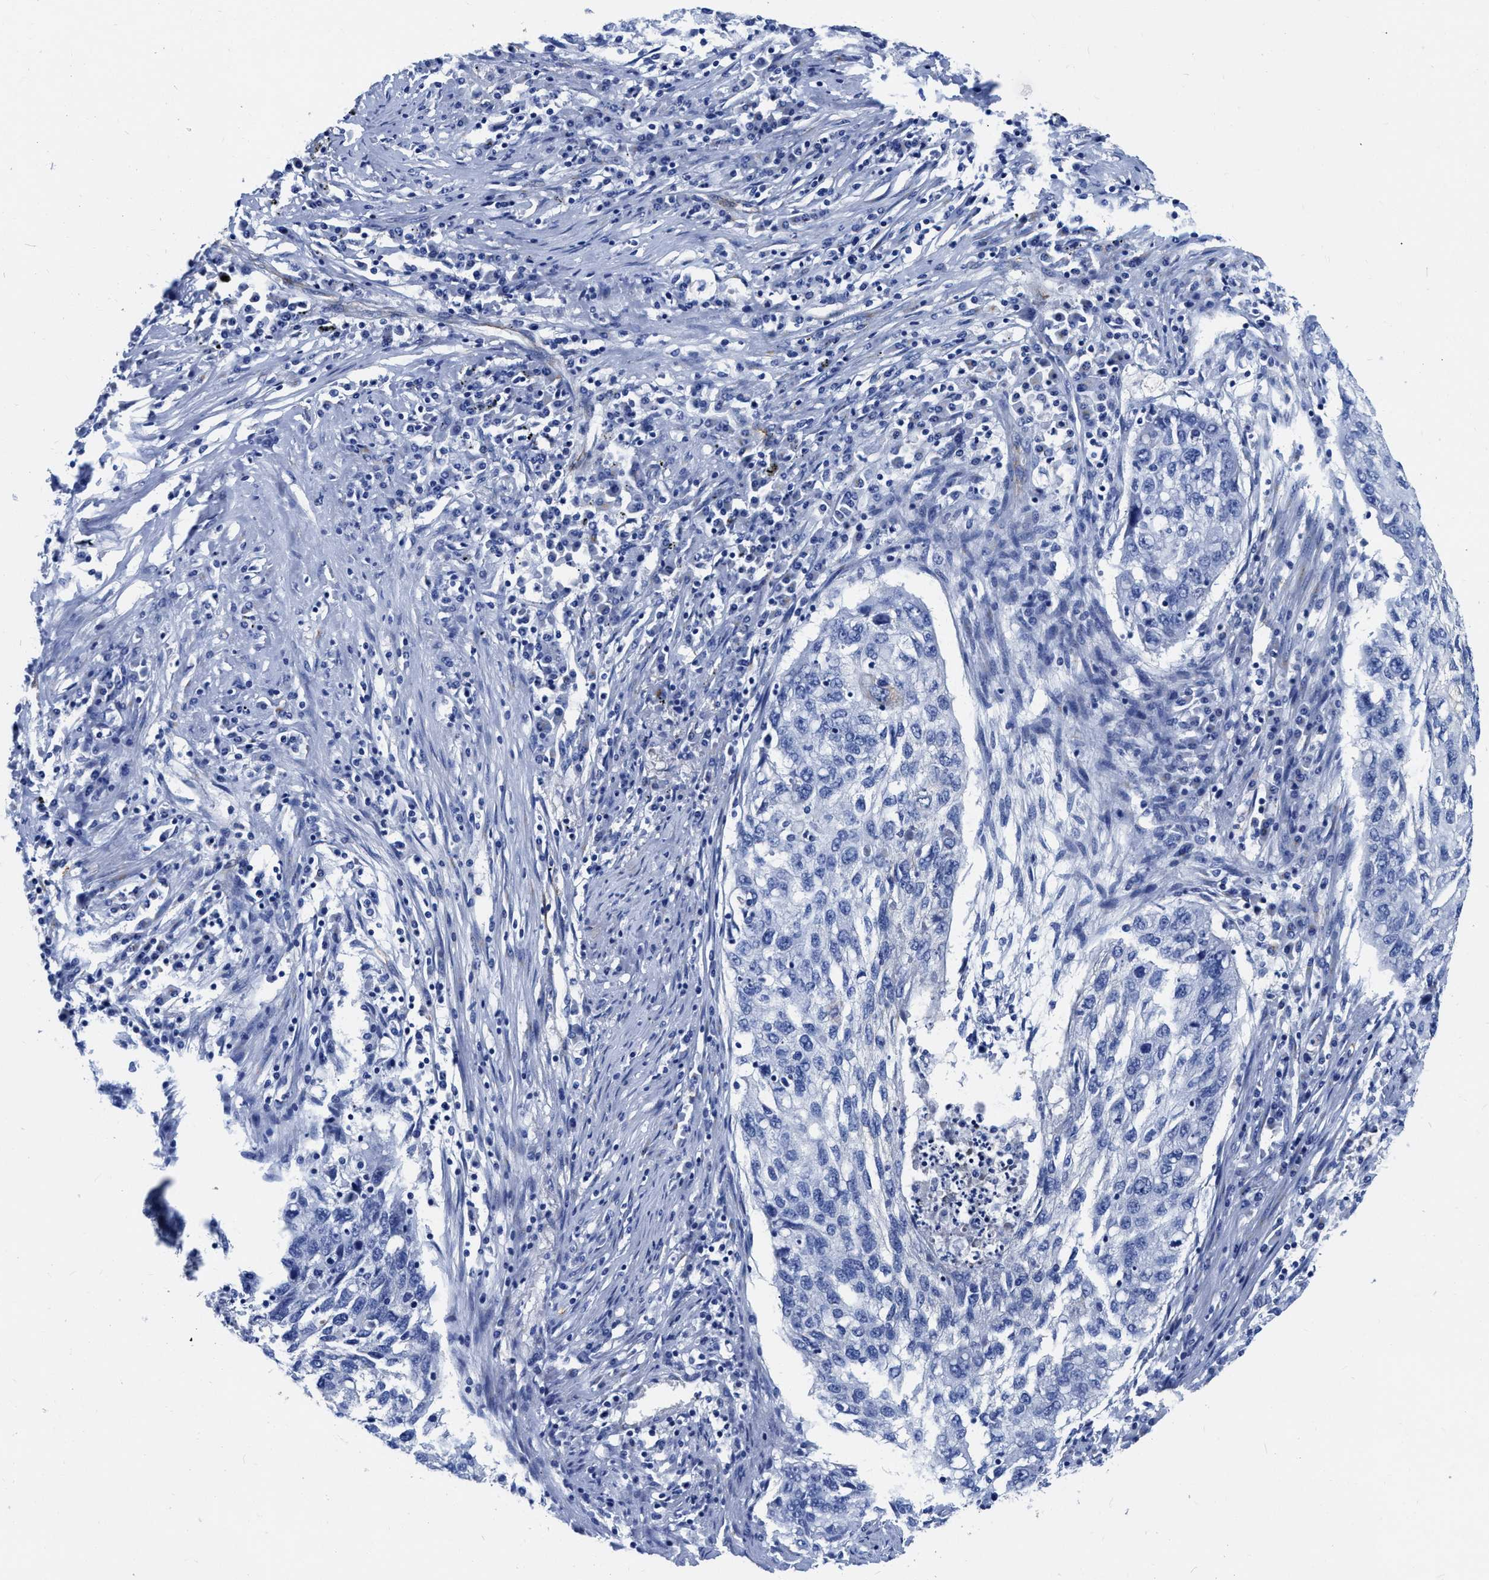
{"staining": {"intensity": "negative", "quantity": "none", "location": "none"}, "tissue": "lung cancer", "cell_type": "Tumor cells", "image_type": "cancer", "snomed": [{"axis": "morphology", "description": "Squamous cell carcinoma, NOS"}, {"axis": "topography", "description": "Lung"}], "caption": "Tumor cells show no significant protein expression in squamous cell carcinoma (lung). (DAB (3,3'-diaminobenzidine) IHC with hematoxylin counter stain).", "gene": "TVP23B", "patient": {"sex": "female", "age": 63}}